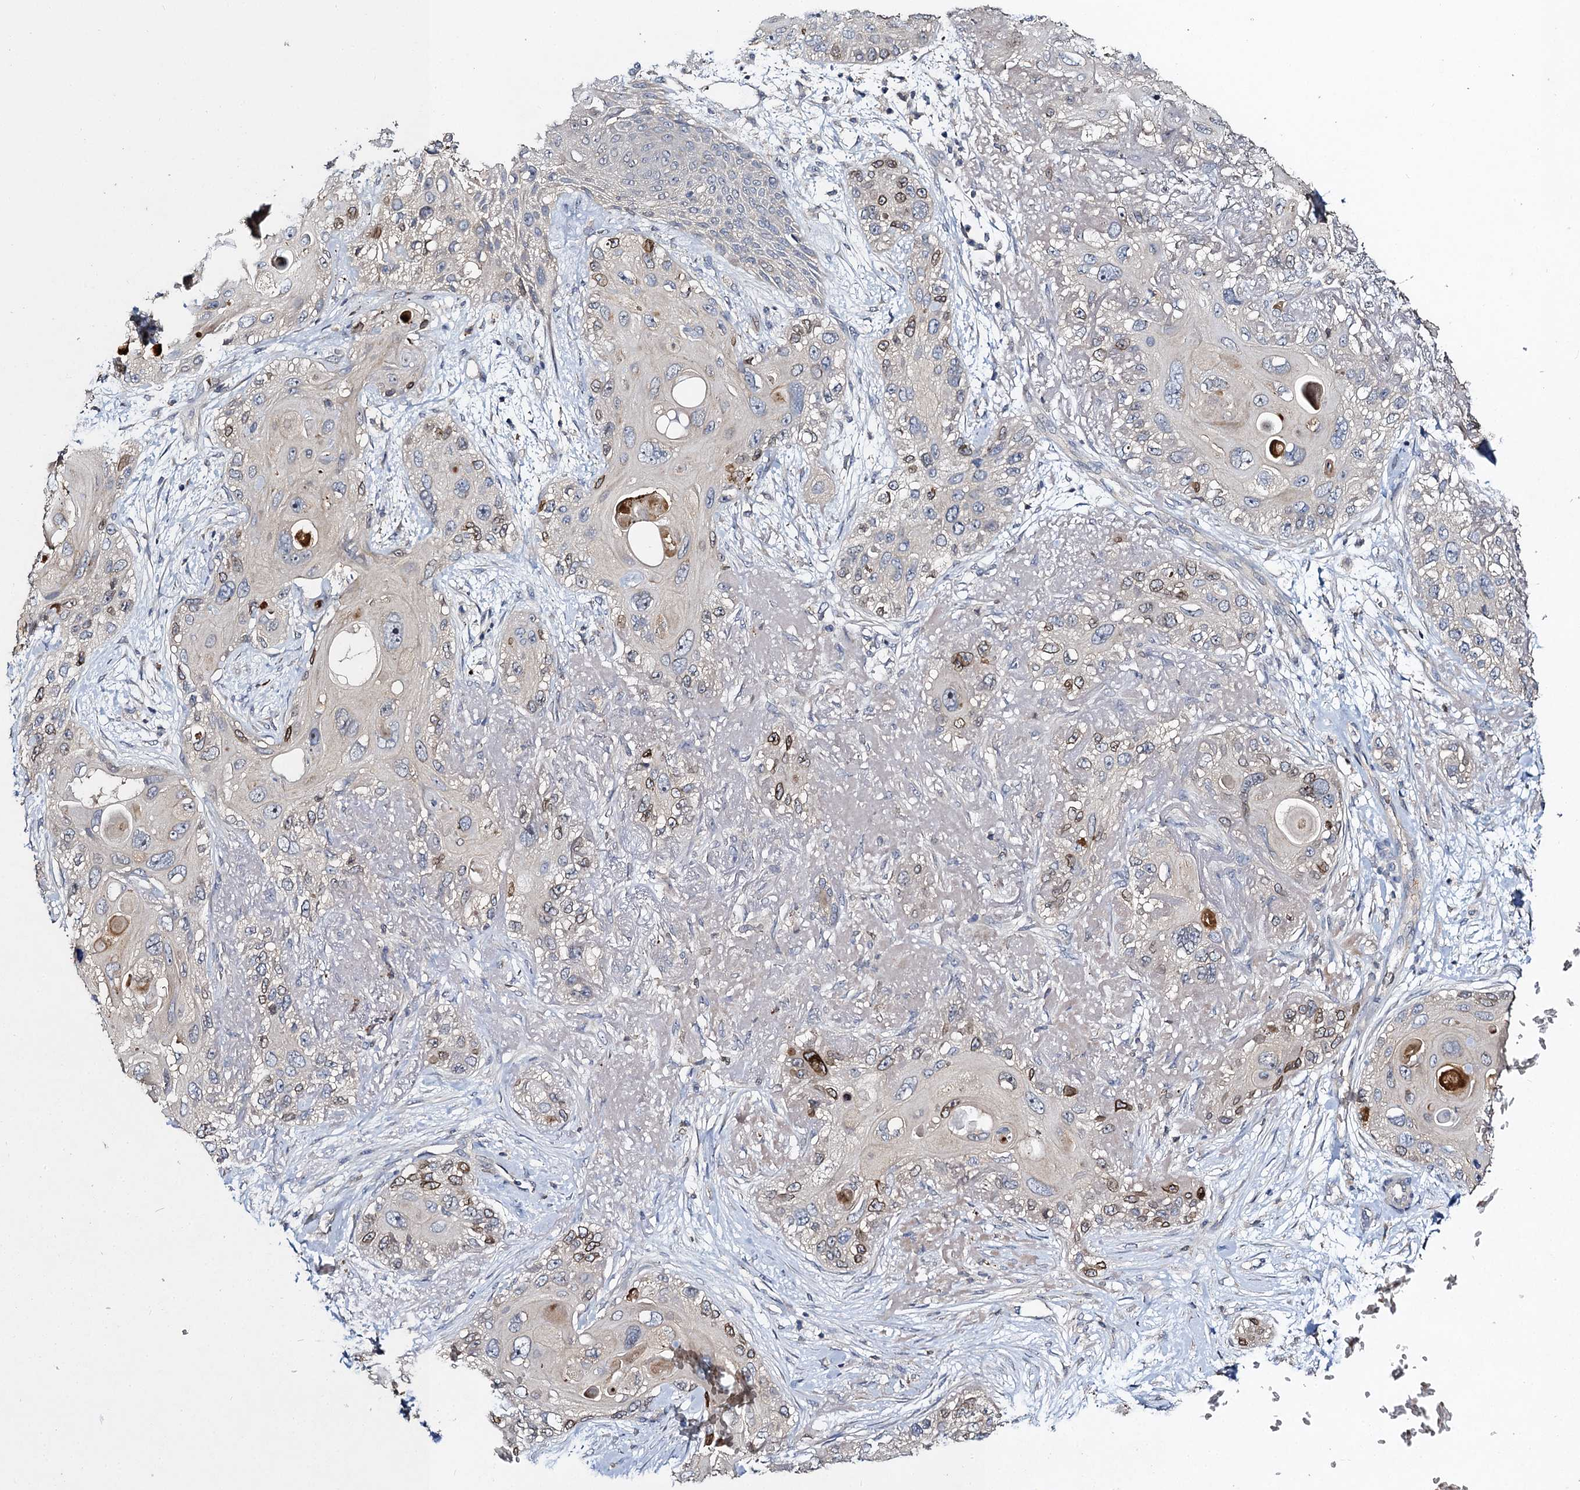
{"staining": {"intensity": "moderate", "quantity": "<25%", "location": "cytoplasmic/membranous,nuclear"}, "tissue": "skin cancer", "cell_type": "Tumor cells", "image_type": "cancer", "snomed": [{"axis": "morphology", "description": "Normal tissue, NOS"}, {"axis": "morphology", "description": "Squamous cell carcinoma, NOS"}, {"axis": "topography", "description": "Skin"}], "caption": "Tumor cells demonstrate moderate cytoplasmic/membranous and nuclear staining in approximately <25% of cells in skin cancer (squamous cell carcinoma).", "gene": "SLC11A2", "patient": {"sex": "male", "age": 72}}